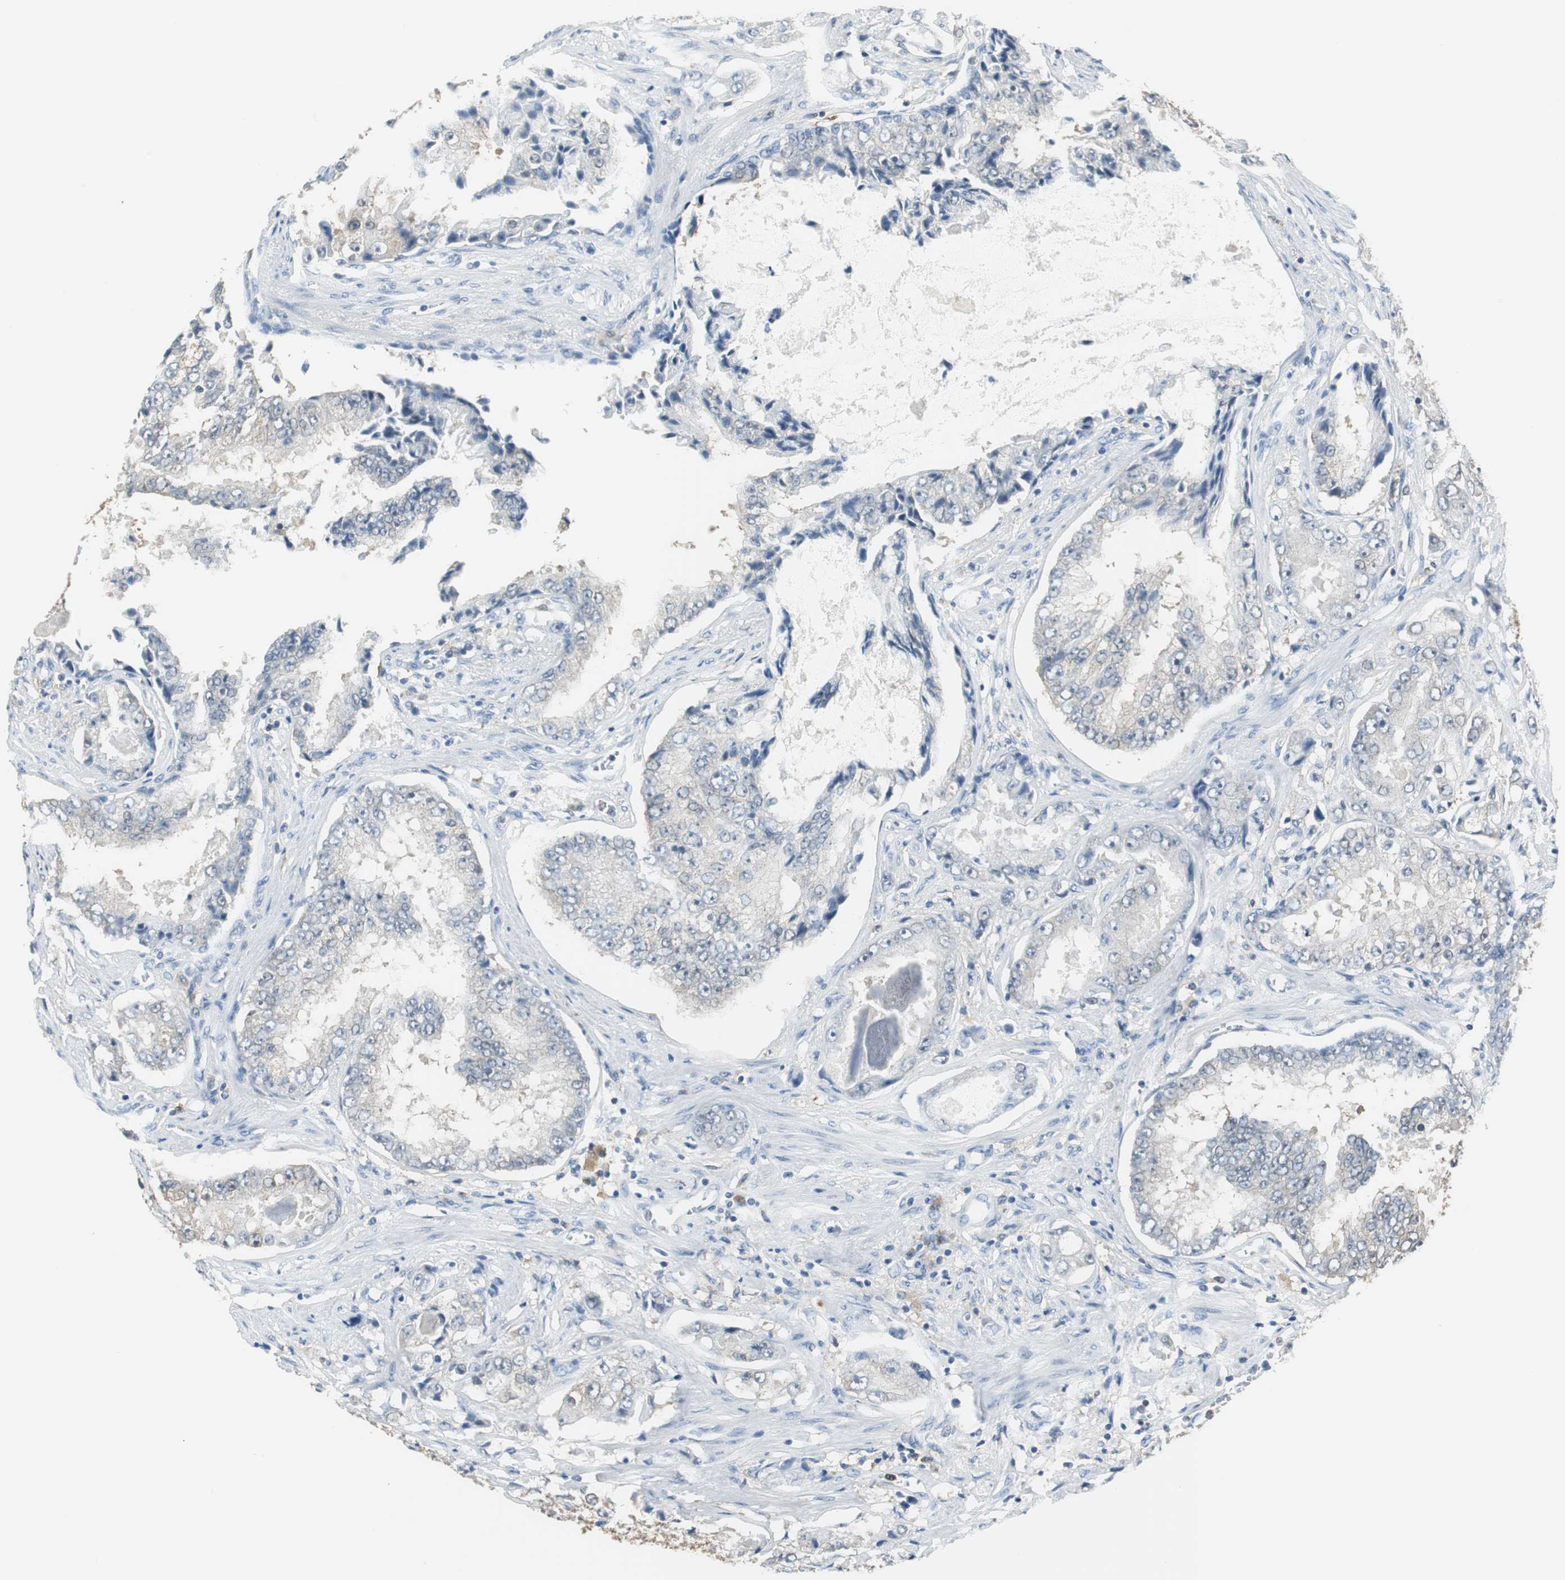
{"staining": {"intensity": "negative", "quantity": "none", "location": "none"}, "tissue": "prostate cancer", "cell_type": "Tumor cells", "image_type": "cancer", "snomed": [{"axis": "morphology", "description": "Adenocarcinoma, High grade"}, {"axis": "topography", "description": "Prostate"}], "caption": "Immunohistochemistry (IHC) micrograph of neoplastic tissue: human high-grade adenocarcinoma (prostate) stained with DAB exhibits no significant protein expression in tumor cells.", "gene": "MSTO1", "patient": {"sex": "male", "age": 73}}